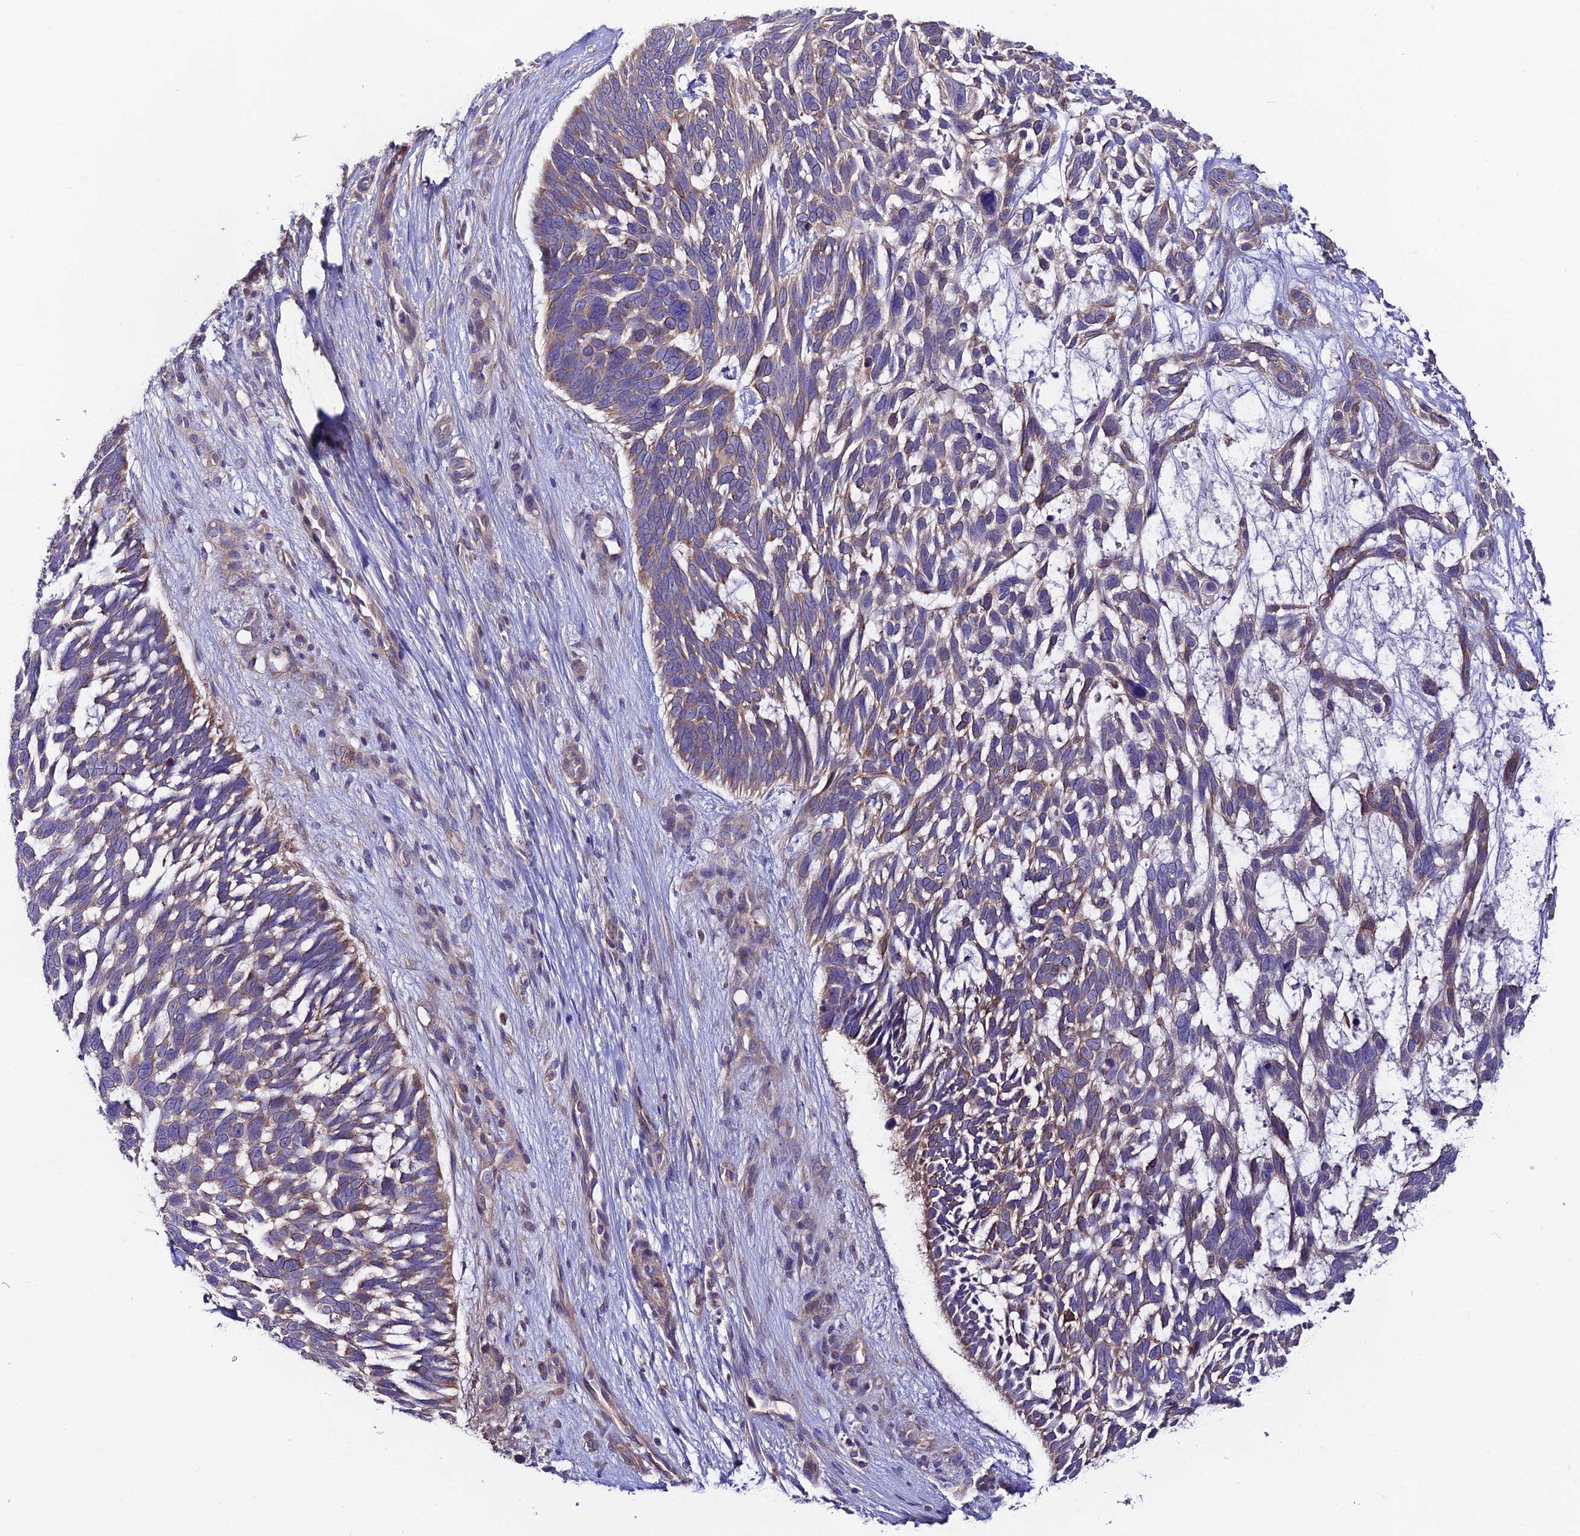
{"staining": {"intensity": "weak", "quantity": "25%-75%", "location": "cytoplasmic/membranous"}, "tissue": "skin cancer", "cell_type": "Tumor cells", "image_type": "cancer", "snomed": [{"axis": "morphology", "description": "Basal cell carcinoma"}, {"axis": "topography", "description": "Skin"}], "caption": "Immunohistochemistry (DAB) staining of human skin cancer demonstrates weak cytoplasmic/membranous protein expression in about 25%-75% of tumor cells. (DAB IHC, brown staining for protein, blue staining for nuclei).", "gene": "BRME1", "patient": {"sex": "male", "age": 88}}